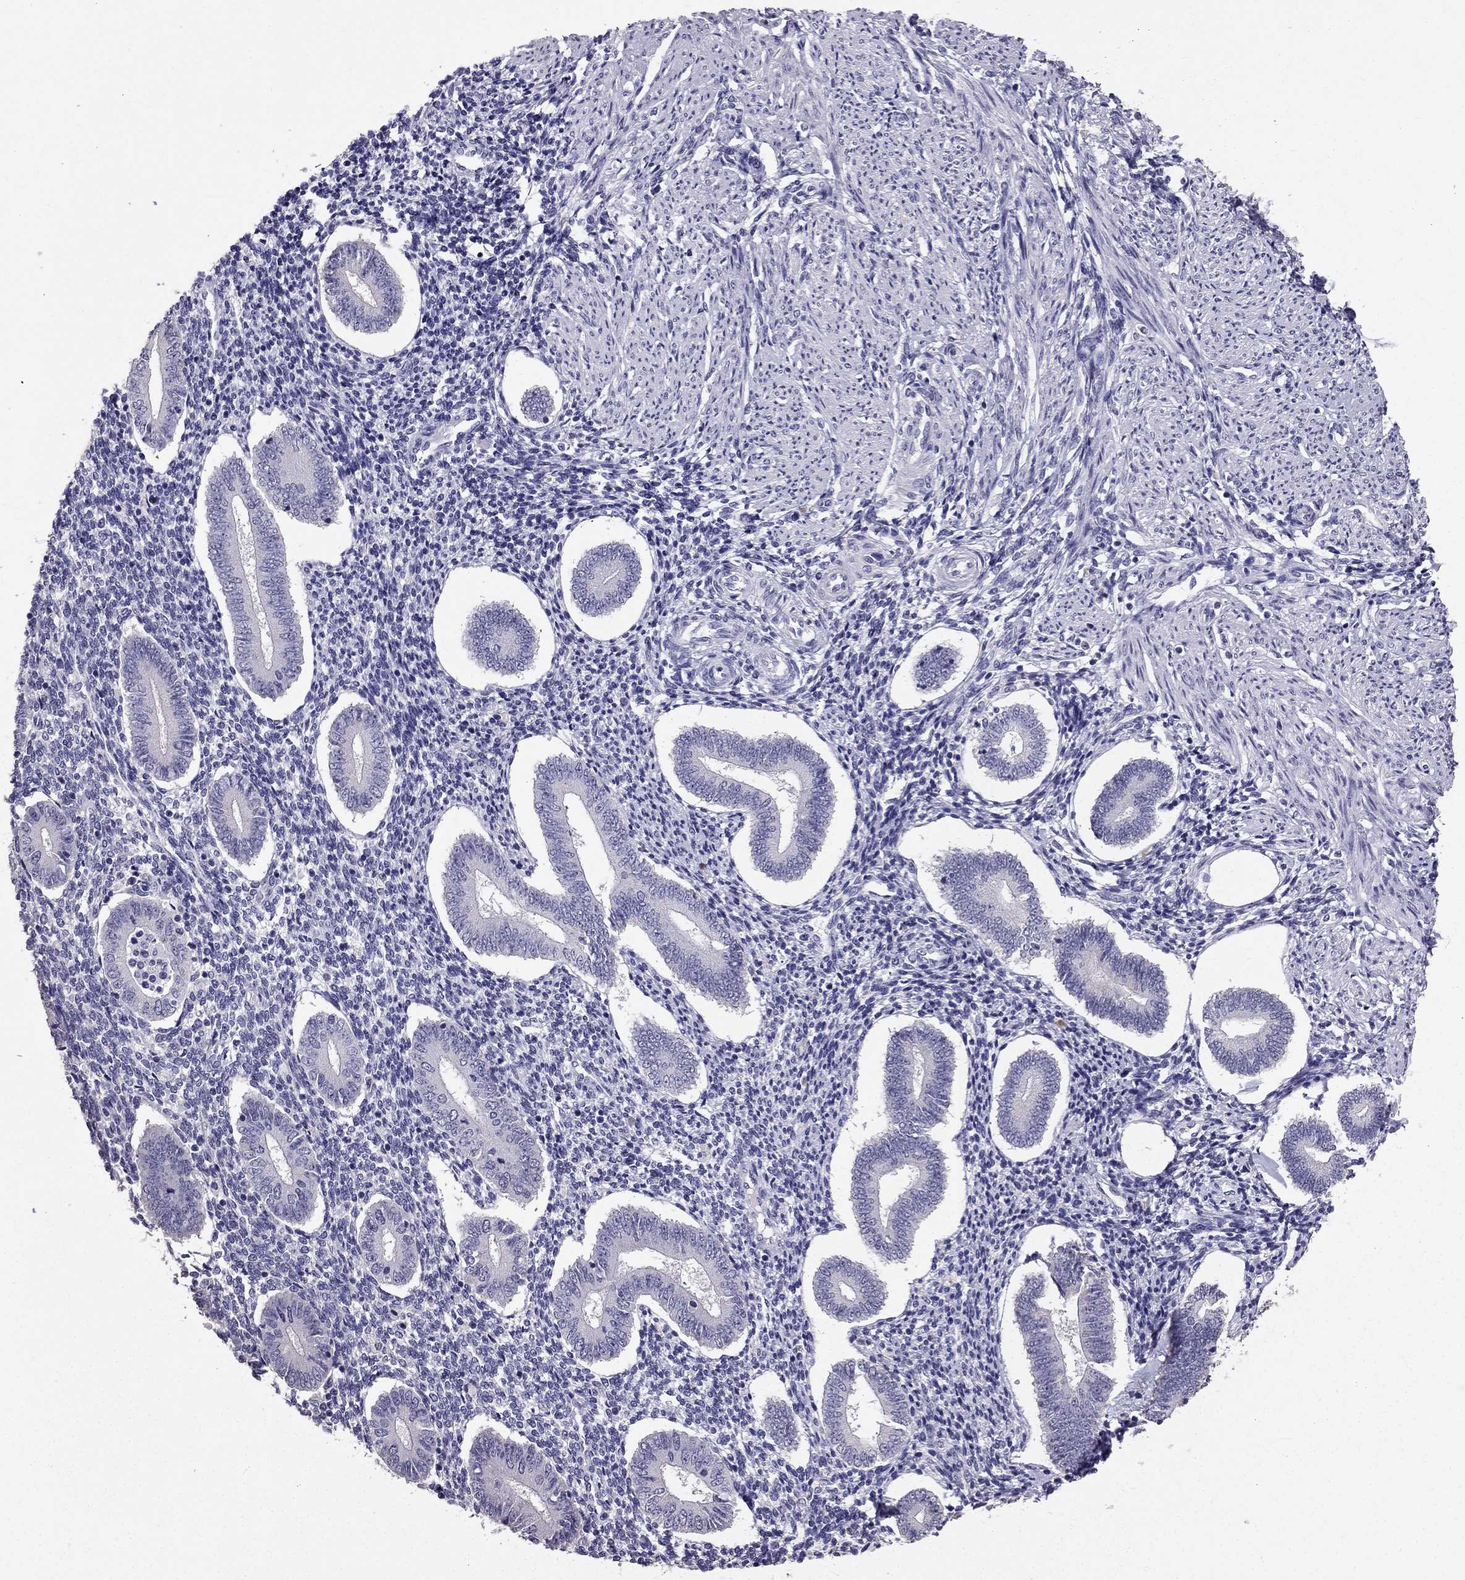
{"staining": {"intensity": "negative", "quantity": "none", "location": "none"}, "tissue": "endometrium", "cell_type": "Cells in endometrial stroma", "image_type": "normal", "snomed": [{"axis": "morphology", "description": "Normal tissue, NOS"}, {"axis": "topography", "description": "Endometrium"}], "caption": "Immunohistochemical staining of normal human endometrium displays no significant expression in cells in endometrial stroma.", "gene": "ARHGAP11A", "patient": {"sex": "female", "age": 40}}